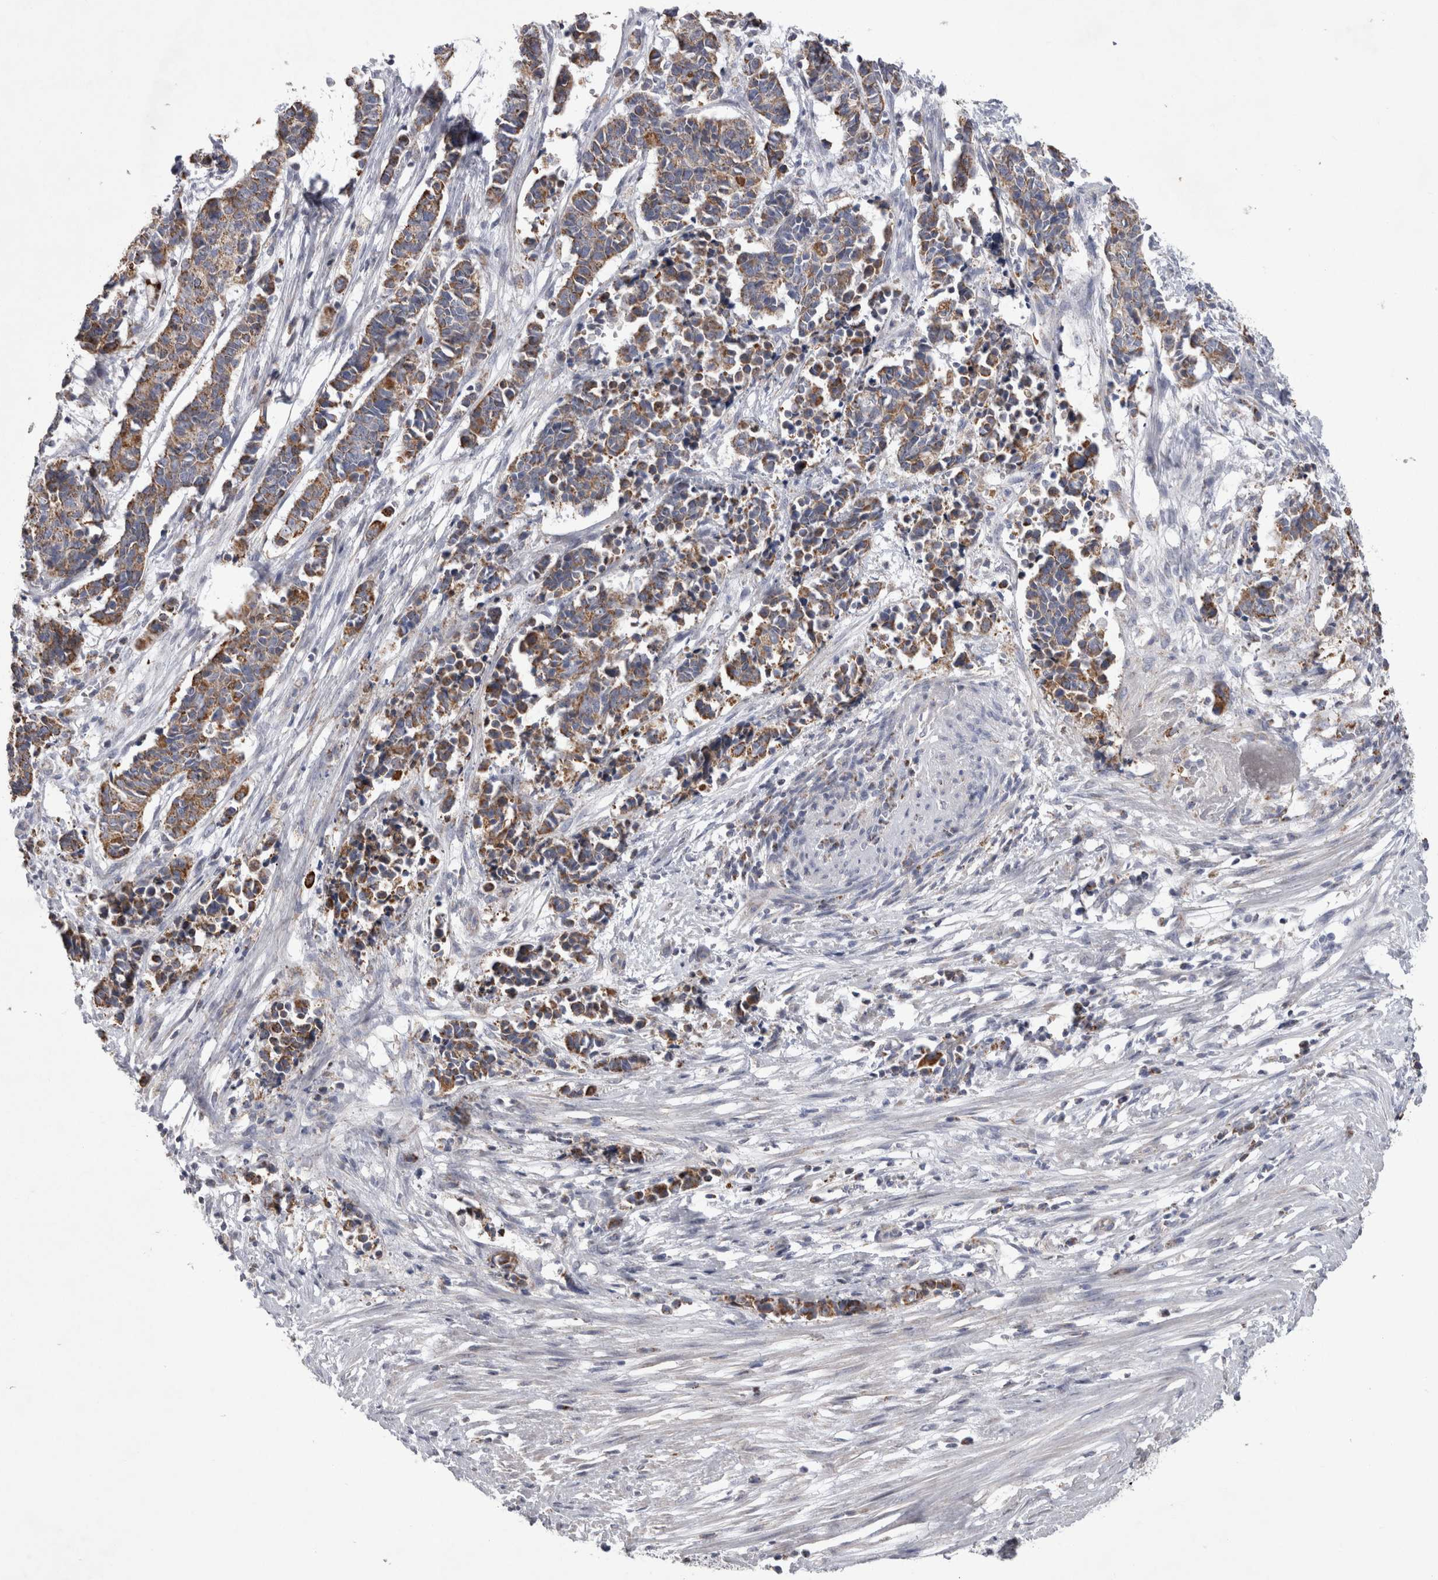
{"staining": {"intensity": "moderate", "quantity": ">75%", "location": "cytoplasmic/membranous"}, "tissue": "cervical cancer", "cell_type": "Tumor cells", "image_type": "cancer", "snomed": [{"axis": "morphology", "description": "Normal tissue, NOS"}, {"axis": "morphology", "description": "Squamous cell carcinoma, NOS"}, {"axis": "topography", "description": "Cervix"}], "caption": "Immunohistochemical staining of human cervical cancer (squamous cell carcinoma) reveals moderate cytoplasmic/membranous protein staining in about >75% of tumor cells.", "gene": "HDHD3", "patient": {"sex": "female", "age": 35}}